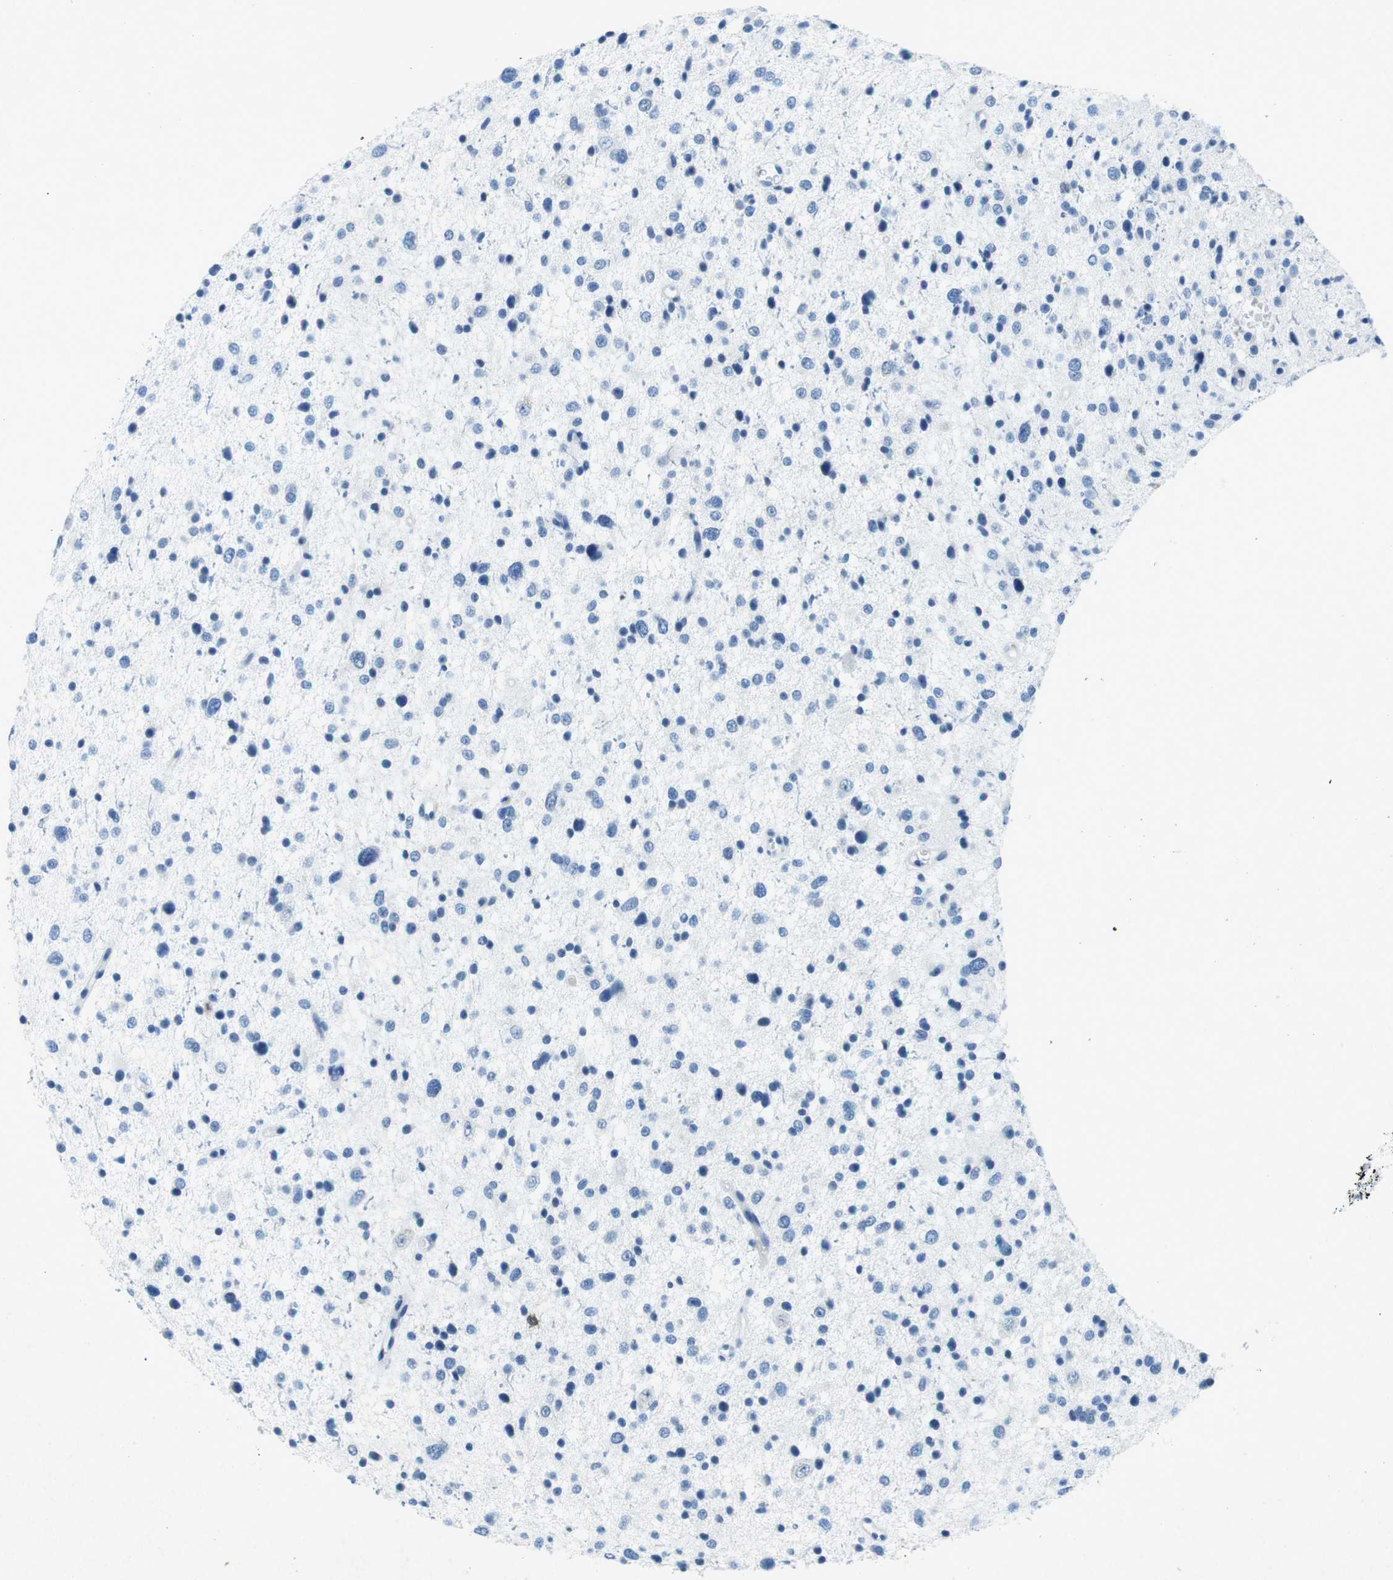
{"staining": {"intensity": "negative", "quantity": "none", "location": "none"}, "tissue": "glioma", "cell_type": "Tumor cells", "image_type": "cancer", "snomed": [{"axis": "morphology", "description": "Glioma, malignant, Low grade"}, {"axis": "topography", "description": "Brain"}], "caption": "Human malignant low-grade glioma stained for a protein using immunohistochemistry (IHC) reveals no positivity in tumor cells.", "gene": "CTAG1B", "patient": {"sex": "female", "age": 37}}